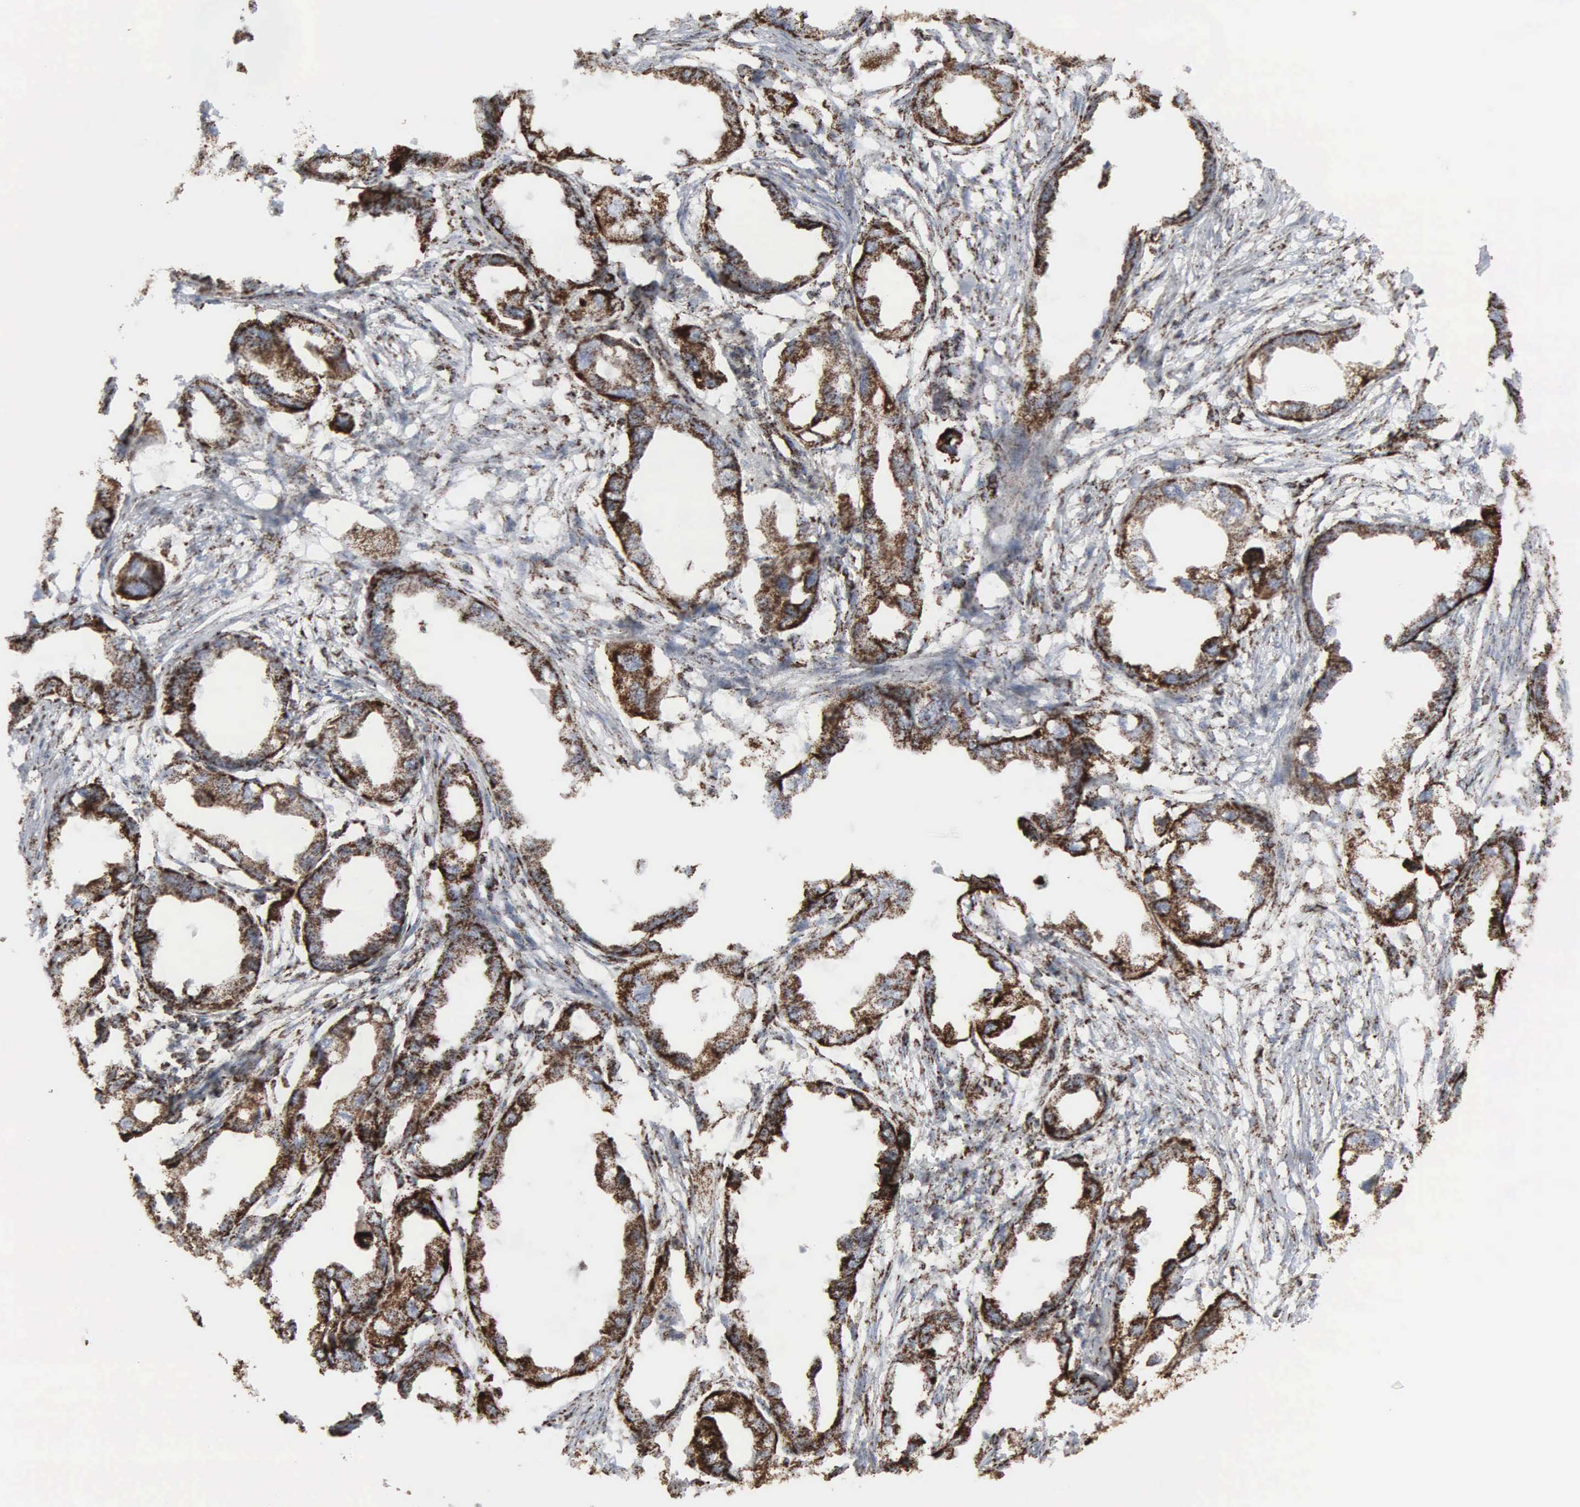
{"staining": {"intensity": "strong", "quantity": ">75%", "location": "cytoplasmic/membranous"}, "tissue": "endometrial cancer", "cell_type": "Tumor cells", "image_type": "cancer", "snomed": [{"axis": "morphology", "description": "Adenocarcinoma, NOS"}, {"axis": "topography", "description": "Endometrium"}], "caption": "Immunohistochemical staining of human adenocarcinoma (endometrial) exhibits strong cytoplasmic/membranous protein expression in about >75% of tumor cells.", "gene": "HSPA9", "patient": {"sex": "female", "age": 67}}